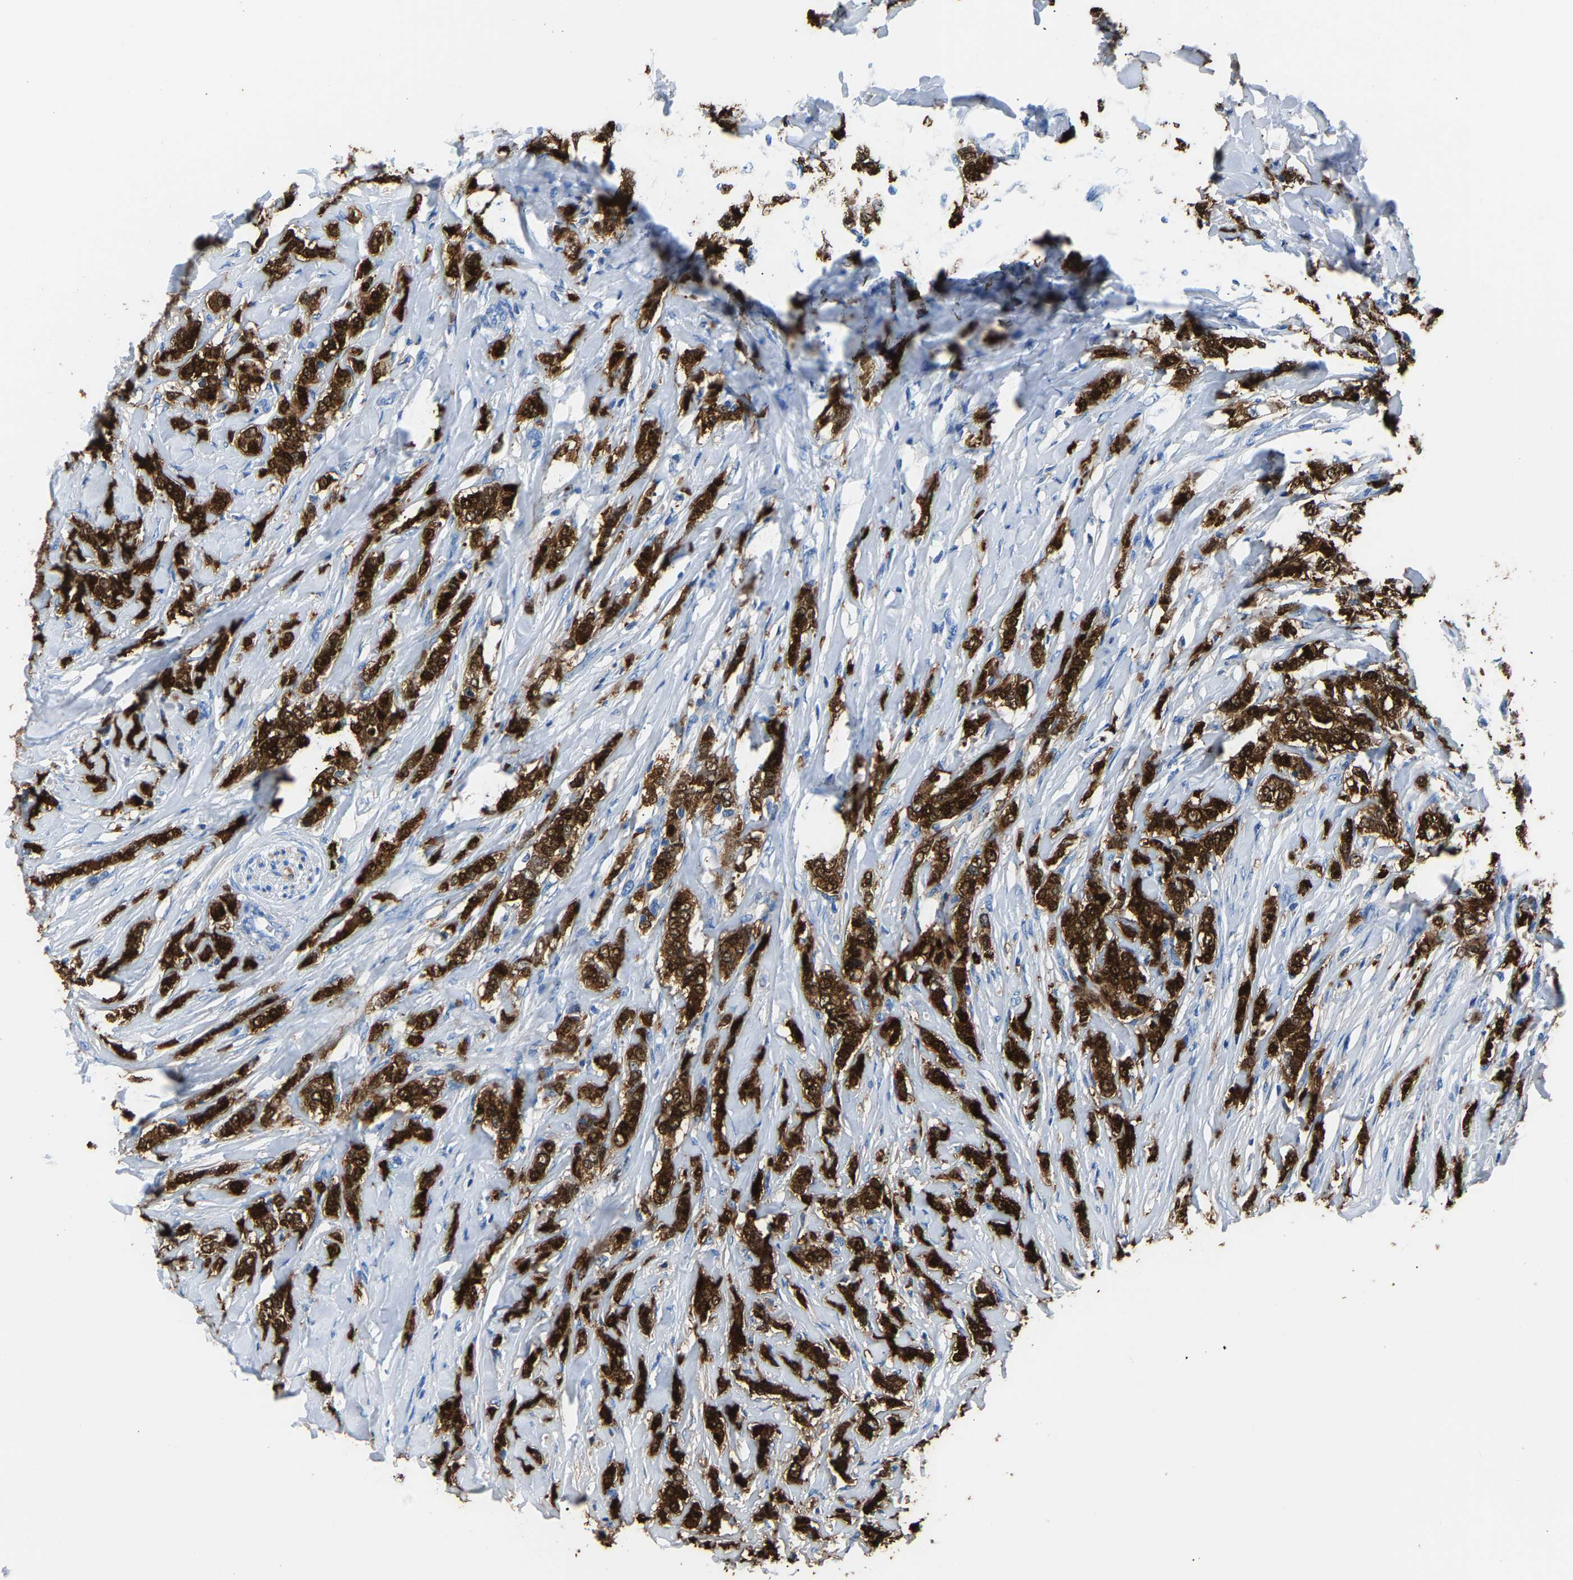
{"staining": {"intensity": "strong", "quantity": ">75%", "location": "cytoplasmic/membranous"}, "tissue": "breast cancer", "cell_type": "Tumor cells", "image_type": "cancer", "snomed": [{"axis": "morphology", "description": "Lobular carcinoma"}, {"axis": "topography", "description": "Skin"}, {"axis": "topography", "description": "Breast"}], "caption": "Strong cytoplasmic/membranous expression is seen in approximately >75% of tumor cells in breast cancer.", "gene": "S100P", "patient": {"sex": "female", "age": 46}}